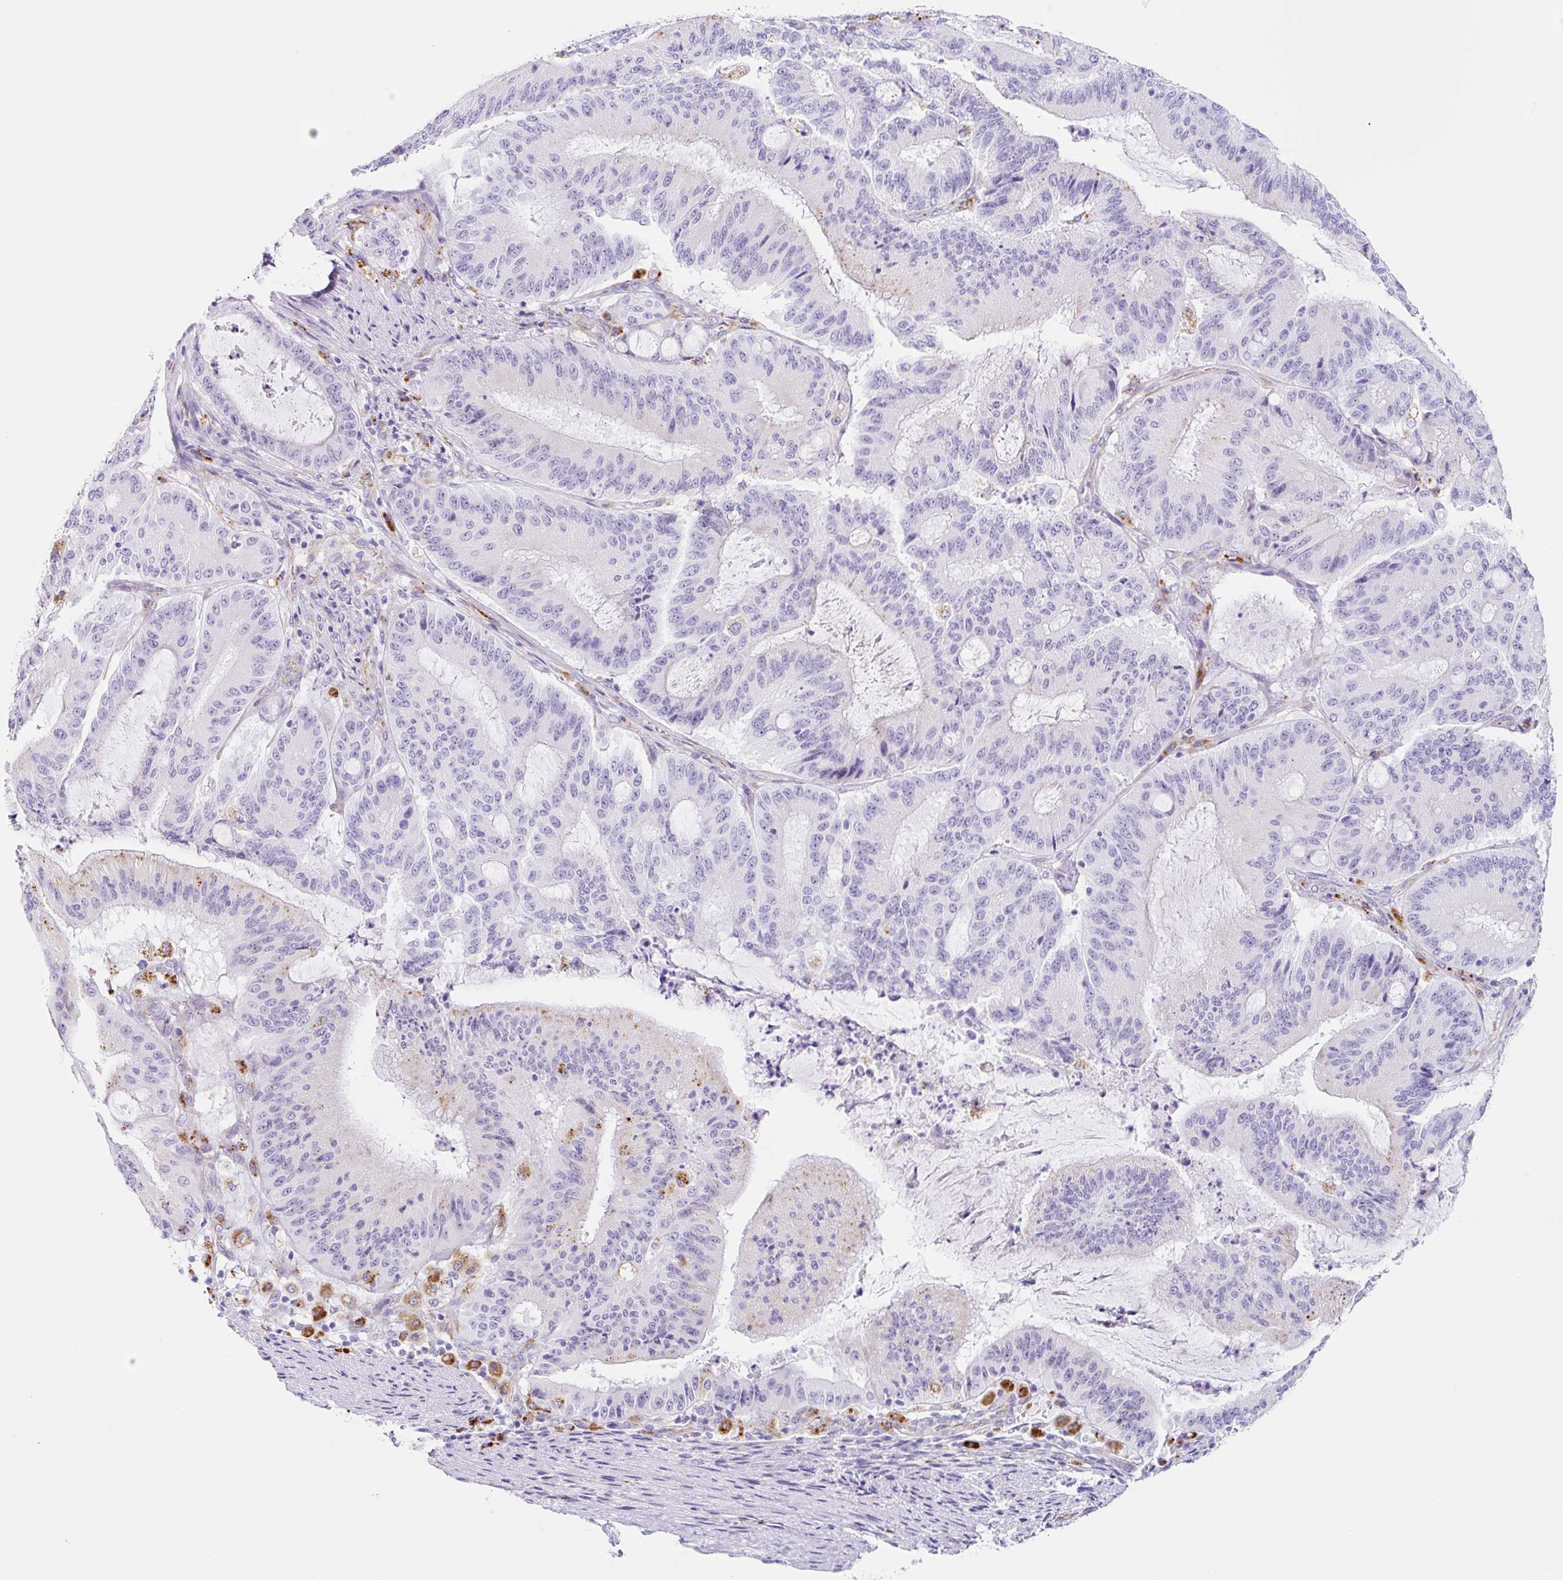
{"staining": {"intensity": "negative", "quantity": "none", "location": "none"}, "tissue": "liver cancer", "cell_type": "Tumor cells", "image_type": "cancer", "snomed": [{"axis": "morphology", "description": "Normal tissue, NOS"}, {"axis": "morphology", "description": "Cholangiocarcinoma"}, {"axis": "topography", "description": "Liver"}, {"axis": "topography", "description": "Peripheral nerve tissue"}], "caption": "Photomicrograph shows no protein staining in tumor cells of liver cancer (cholangiocarcinoma) tissue. Nuclei are stained in blue.", "gene": "DKK4", "patient": {"sex": "female", "age": 73}}